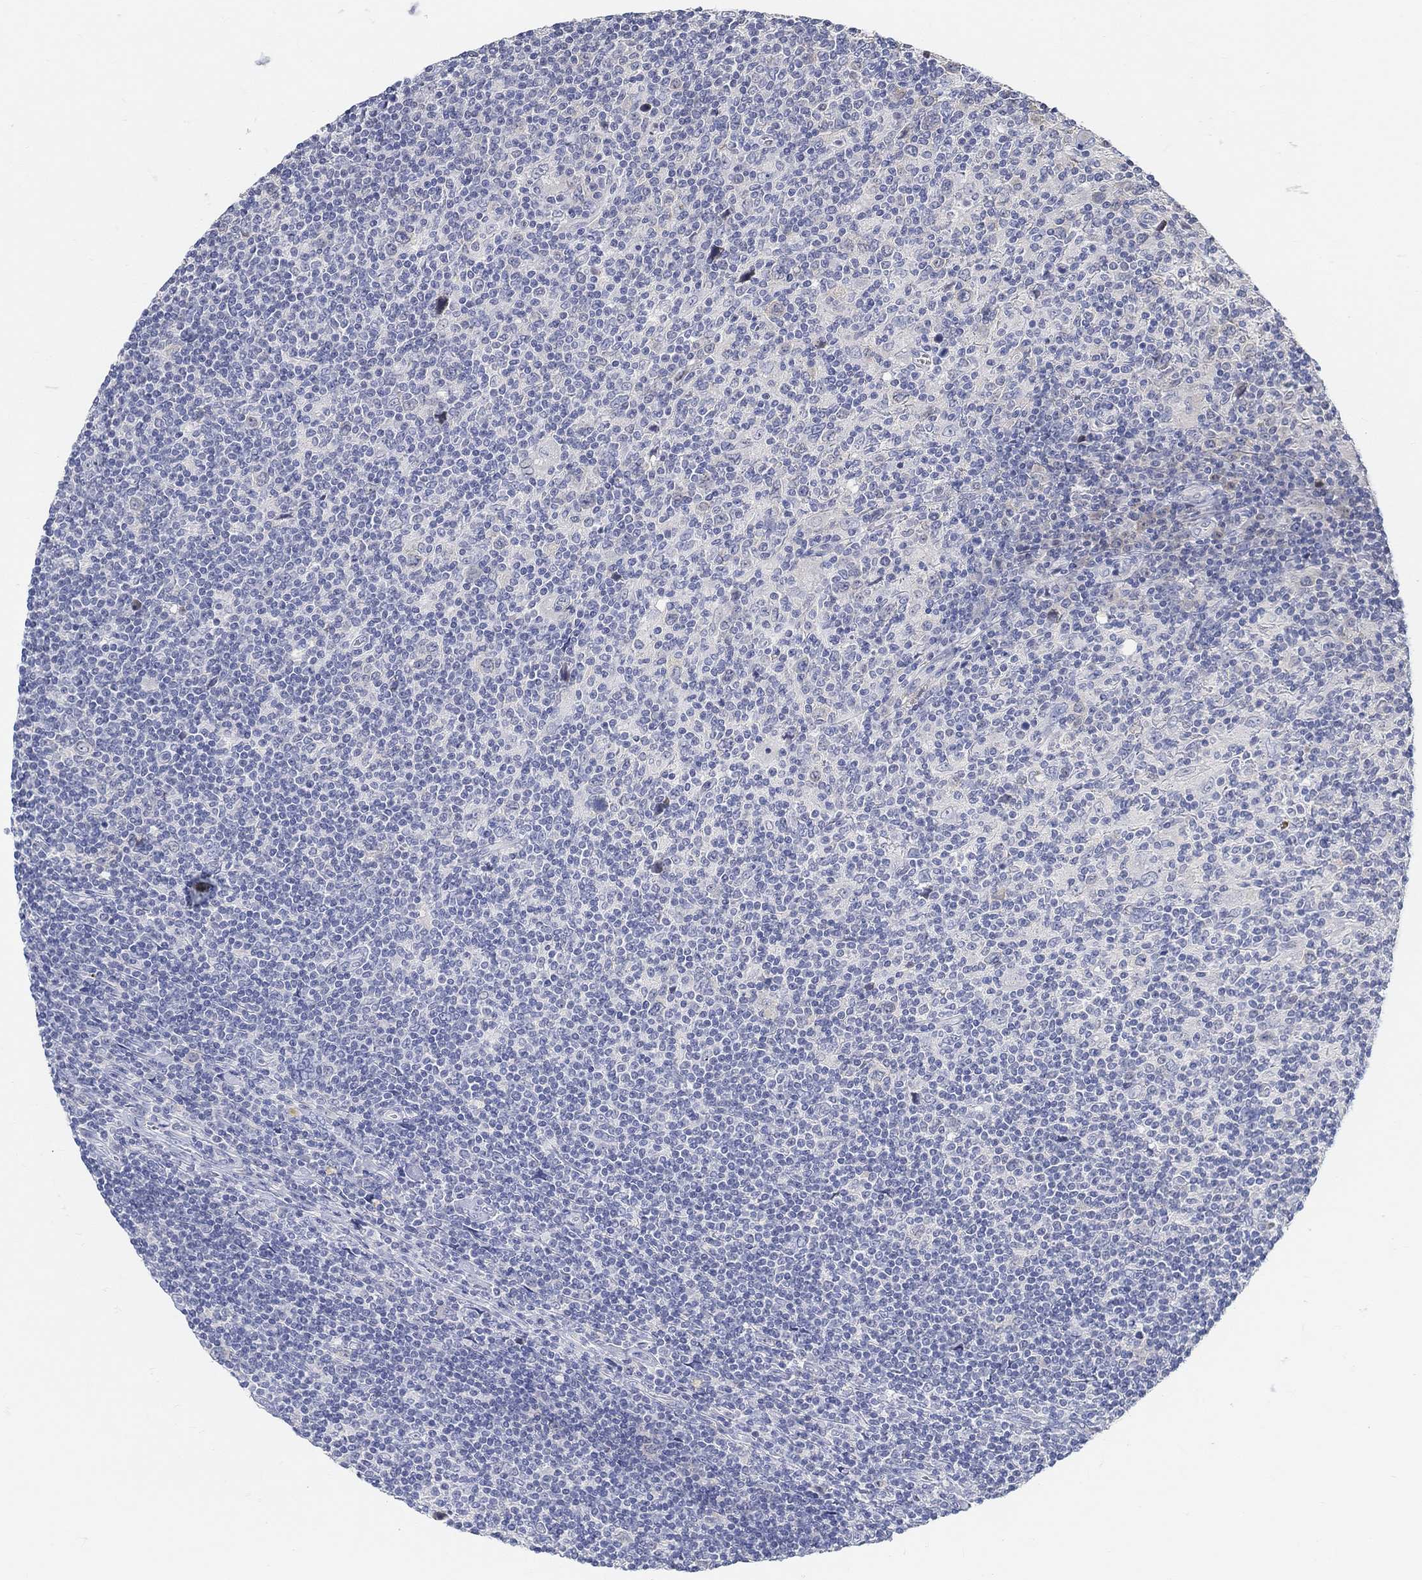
{"staining": {"intensity": "negative", "quantity": "none", "location": "none"}, "tissue": "lymphoma", "cell_type": "Tumor cells", "image_type": "cancer", "snomed": [{"axis": "morphology", "description": "Hodgkin's disease, NOS"}, {"axis": "topography", "description": "Lymph node"}], "caption": "Immunohistochemistry photomicrograph of neoplastic tissue: lymphoma stained with DAB (3,3'-diaminobenzidine) exhibits no significant protein staining in tumor cells.", "gene": "SNTG2", "patient": {"sex": "male", "age": 40}}